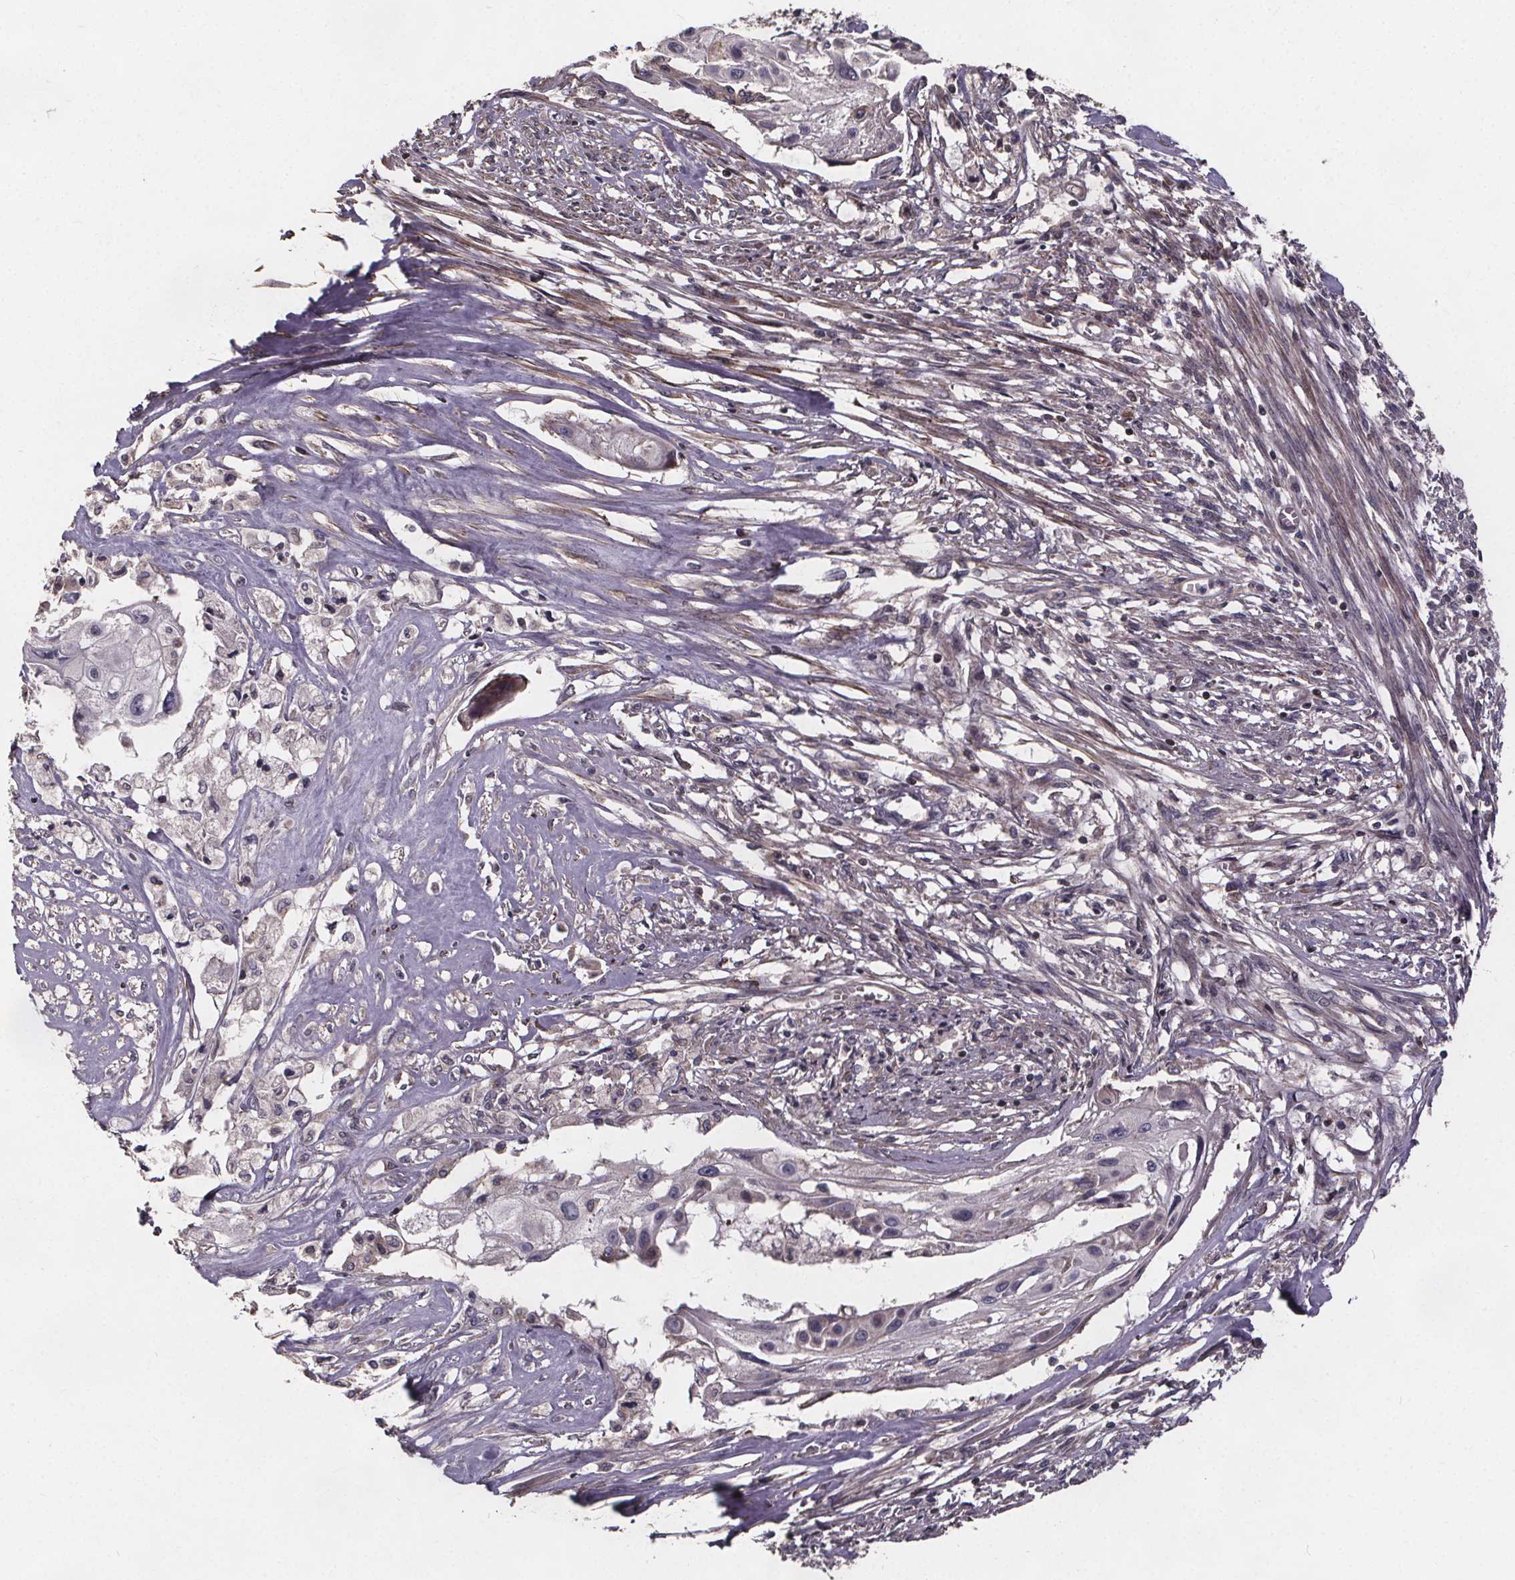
{"staining": {"intensity": "negative", "quantity": "none", "location": "none"}, "tissue": "cervical cancer", "cell_type": "Tumor cells", "image_type": "cancer", "snomed": [{"axis": "morphology", "description": "Squamous cell carcinoma, NOS"}, {"axis": "topography", "description": "Cervix"}], "caption": "Immunohistochemistry (IHC) histopathology image of neoplastic tissue: cervical cancer (squamous cell carcinoma) stained with DAB (3,3'-diaminobenzidine) demonstrates no significant protein positivity in tumor cells.", "gene": "YME1L1", "patient": {"sex": "female", "age": 49}}